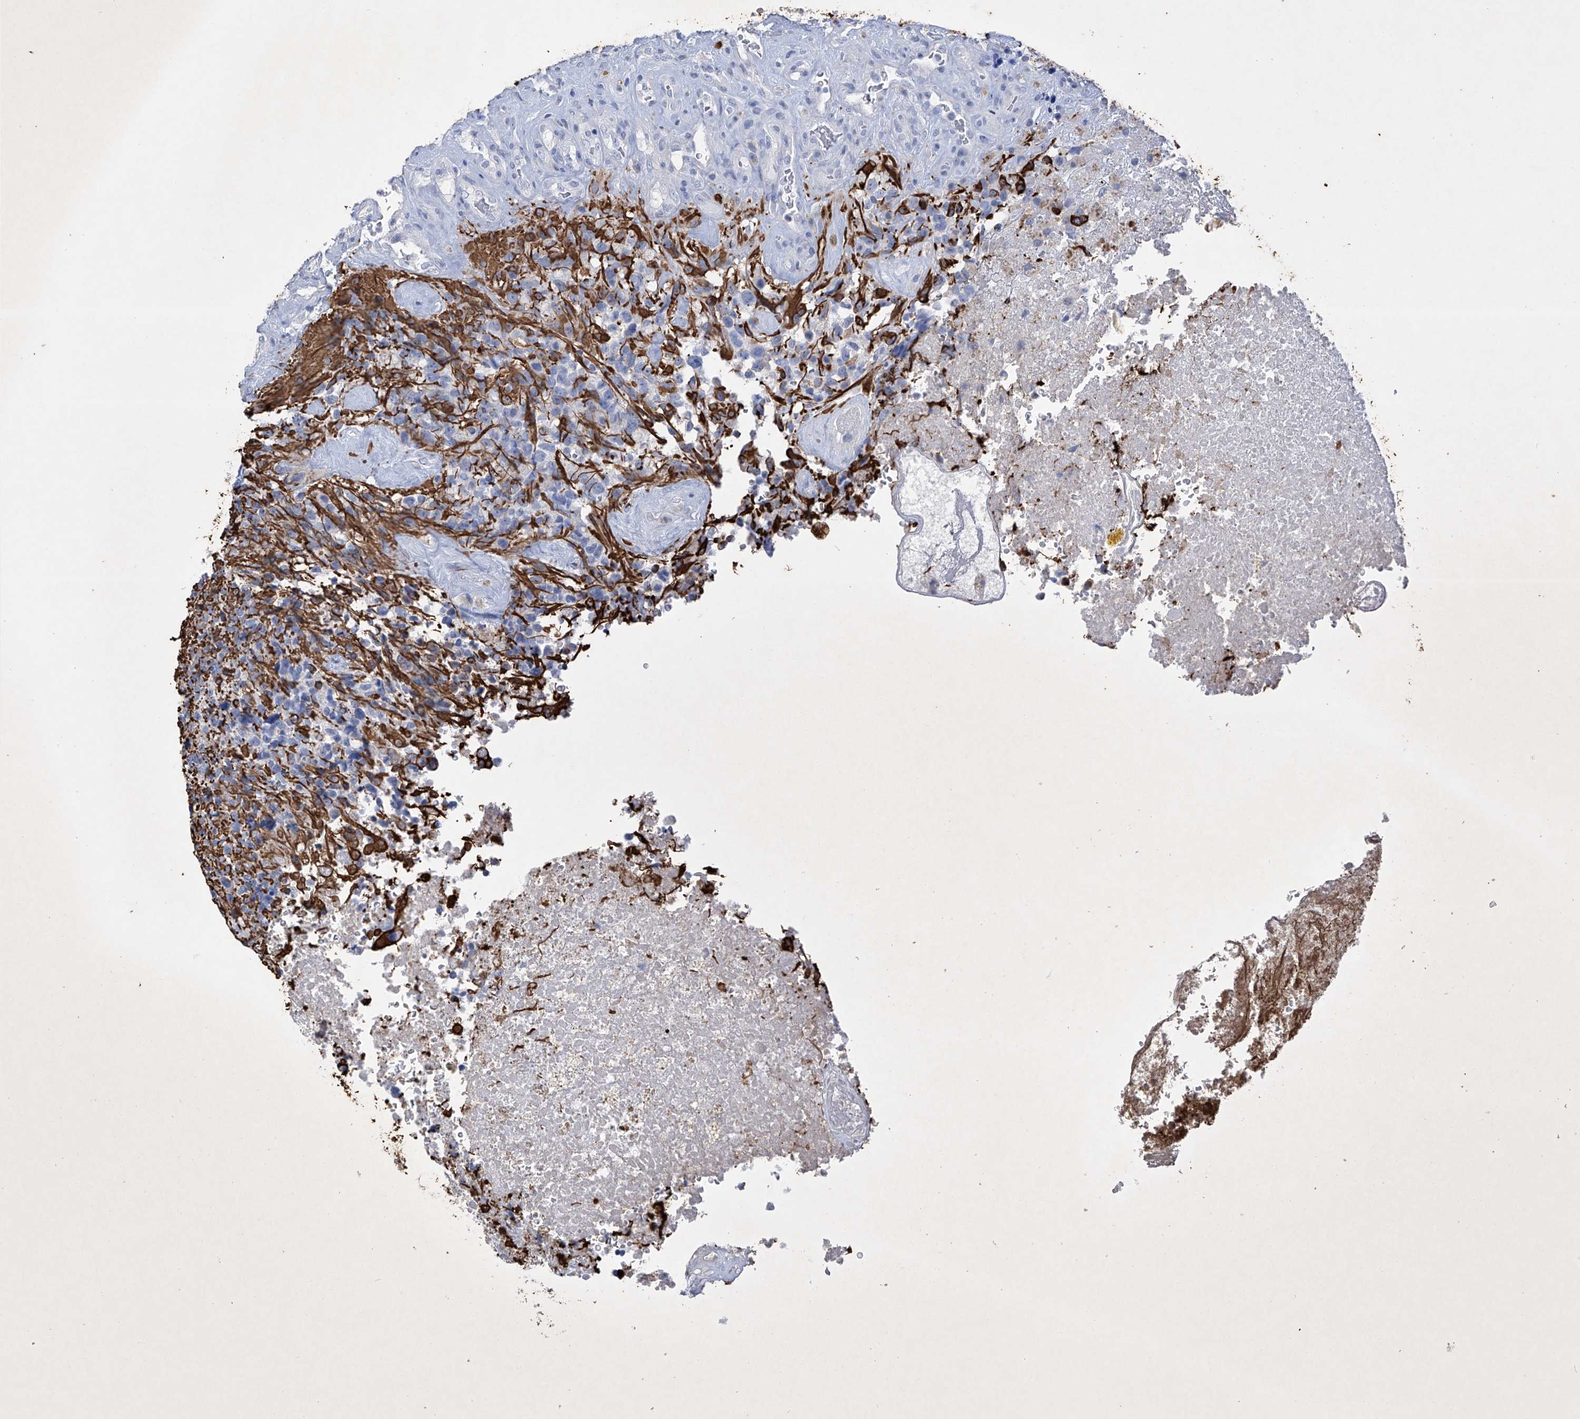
{"staining": {"intensity": "negative", "quantity": "none", "location": "none"}, "tissue": "glioma", "cell_type": "Tumor cells", "image_type": "cancer", "snomed": [{"axis": "morphology", "description": "Glioma, malignant, High grade"}, {"axis": "topography", "description": "Brain"}], "caption": "This is a photomicrograph of immunohistochemistry (IHC) staining of glioma, which shows no staining in tumor cells.", "gene": "ADRA1A", "patient": {"sex": "male", "age": 69}}